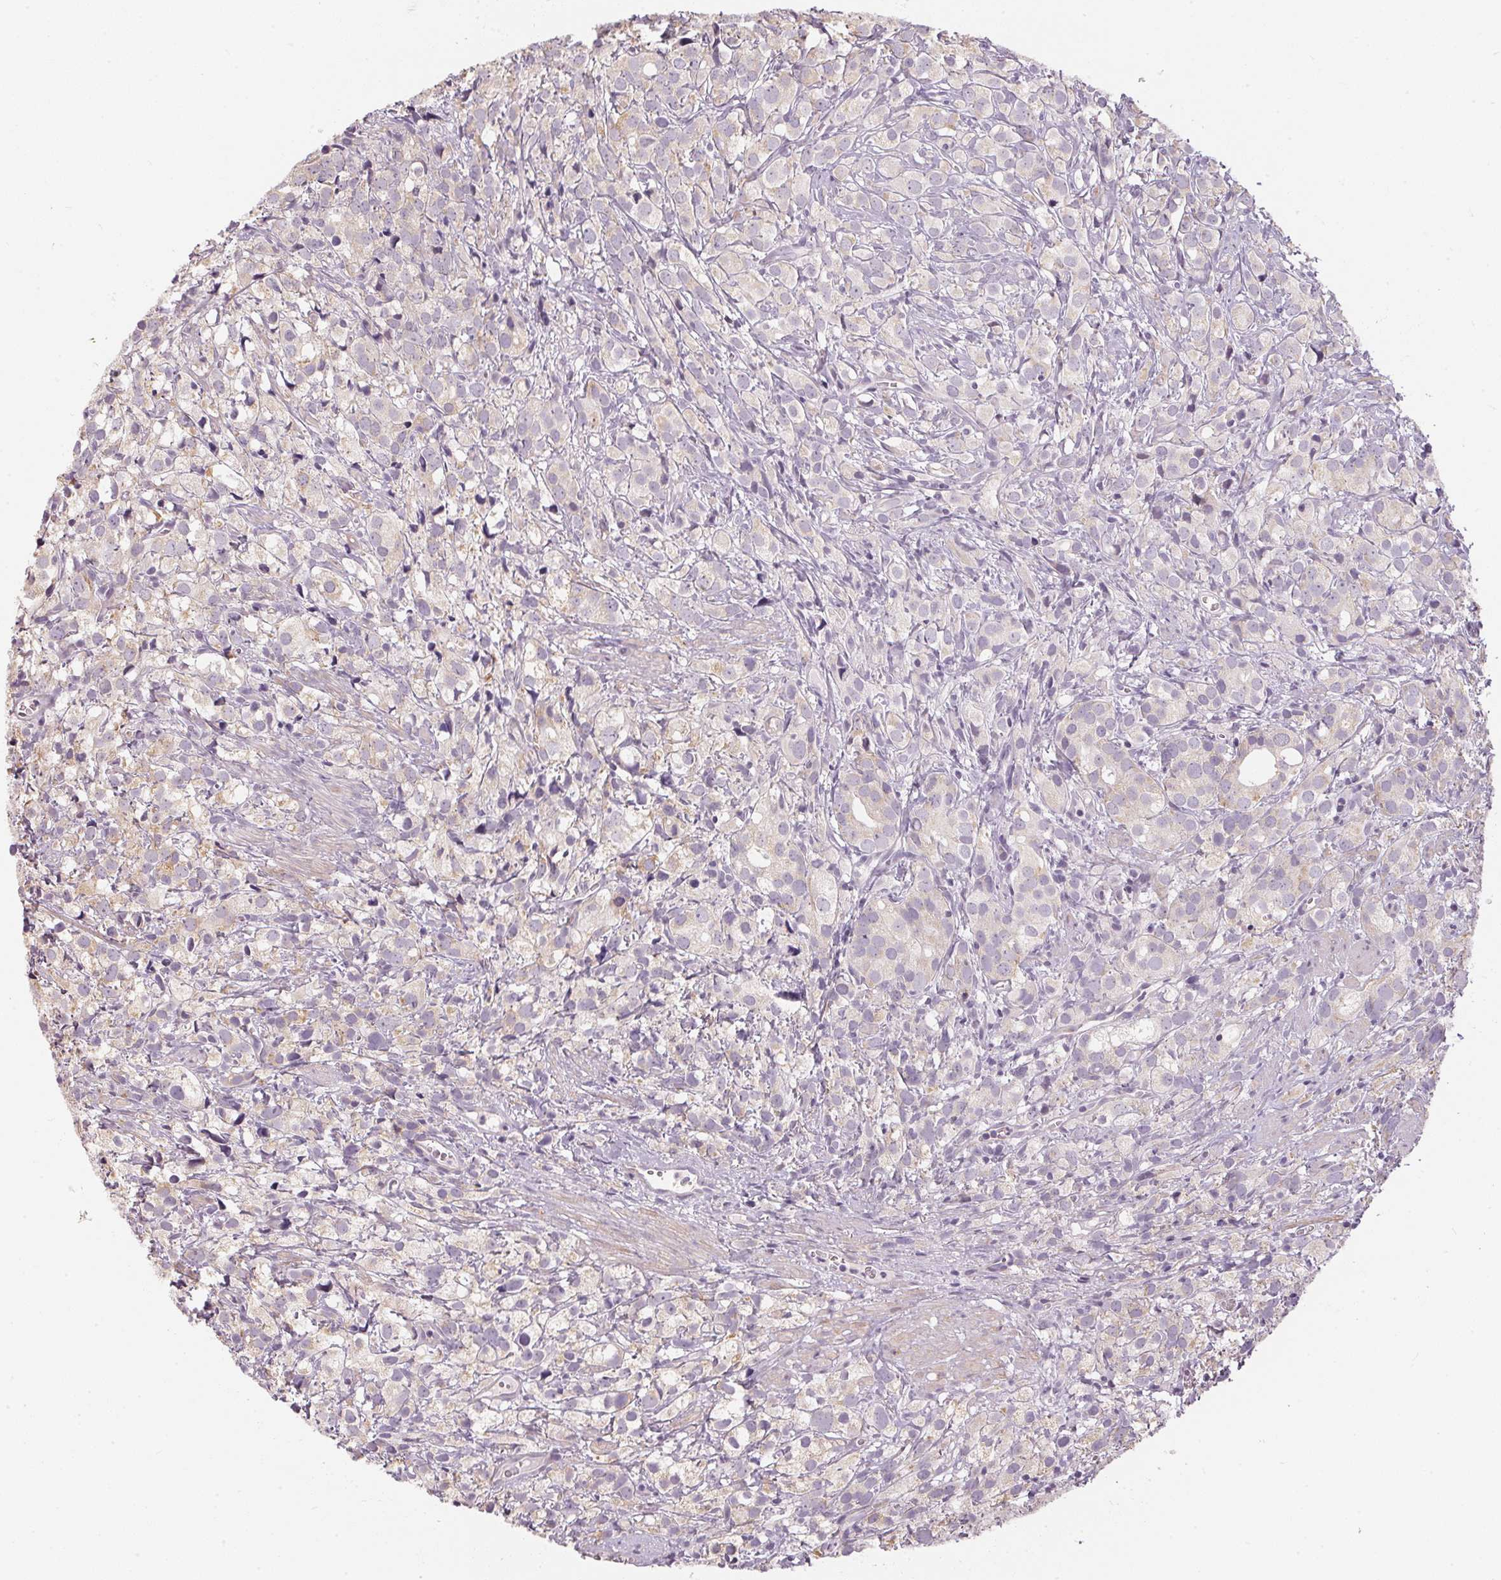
{"staining": {"intensity": "weak", "quantity": "25%-75%", "location": "cytoplasmic/membranous"}, "tissue": "prostate cancer", "cell_type": "Tumor cells", "image_type": "cancer", "snomed": [{"axis": "morphology", "description": "Adenocarcinoma, High grade"}, {"axis": "topography", "description": "Prostate"}], "caption": "High-power microscopy captured an immunohistochemistry micrograph of prostate cancer (adenocarcinoma (high-grade)), revealing weak cytoplasmic/membranous expression in about 25%-75% of tumor cells.", "gene": "GDAP1L1", "patient": {"sex": "male", "age": 86}}